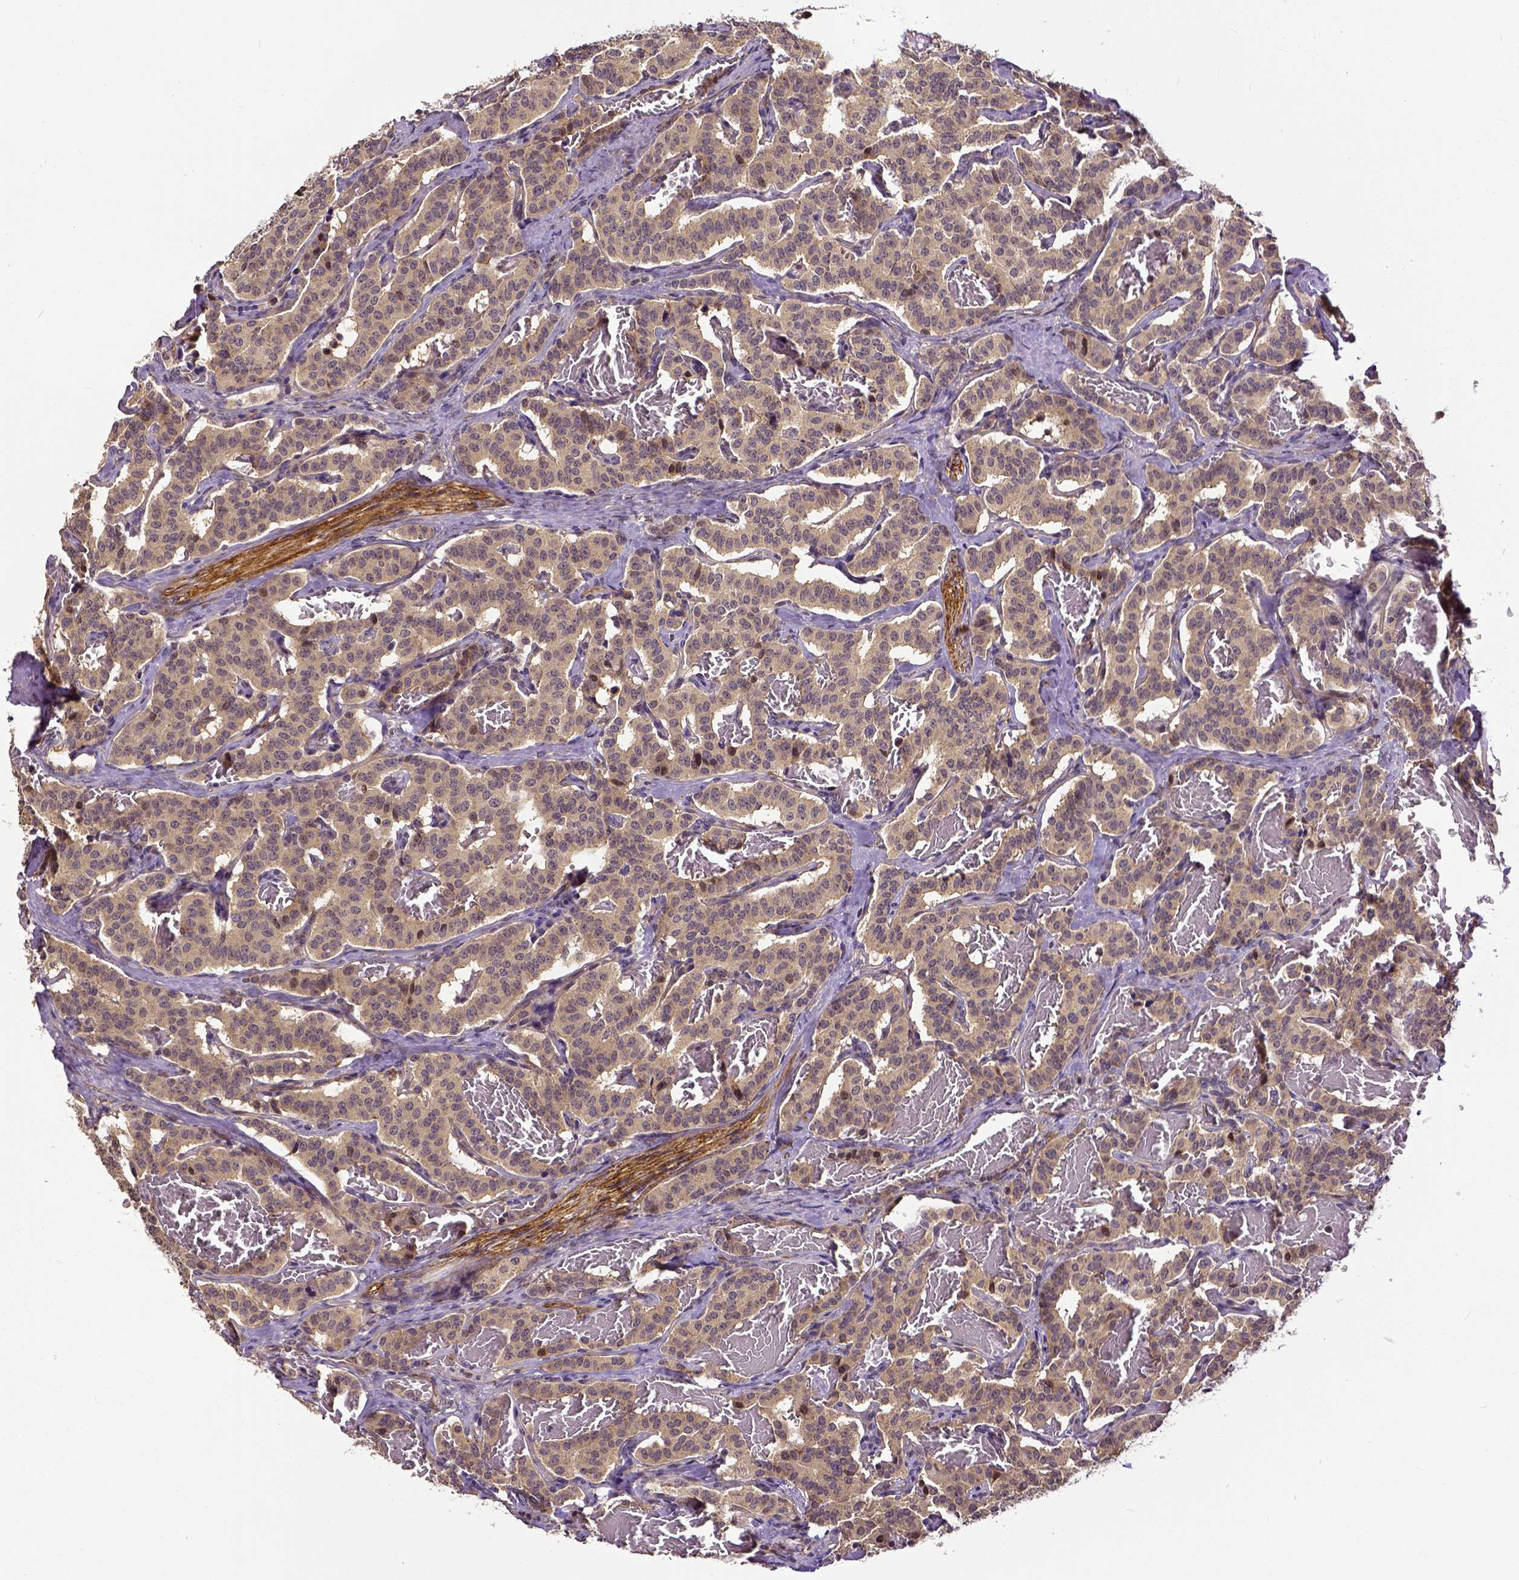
{"staining": {"intensity": "weak", "quantity": ">75%", "location": "cytoplasmic/membranous"}, "tissue": "carcinoid", "cell_type": "Tumor cells", "image_type": "cancer", "snomed": [{"axis": "morphology", "description": "Carcinoid, malignant, NOS"}, {"axis": "topography", "description": "Lung"}], "caption": "Human carcinoid stained with a protein marker displays weak staining in tumor cells.", "gene": "DICER1", "patient": {"sex": "female", "age": 46}}